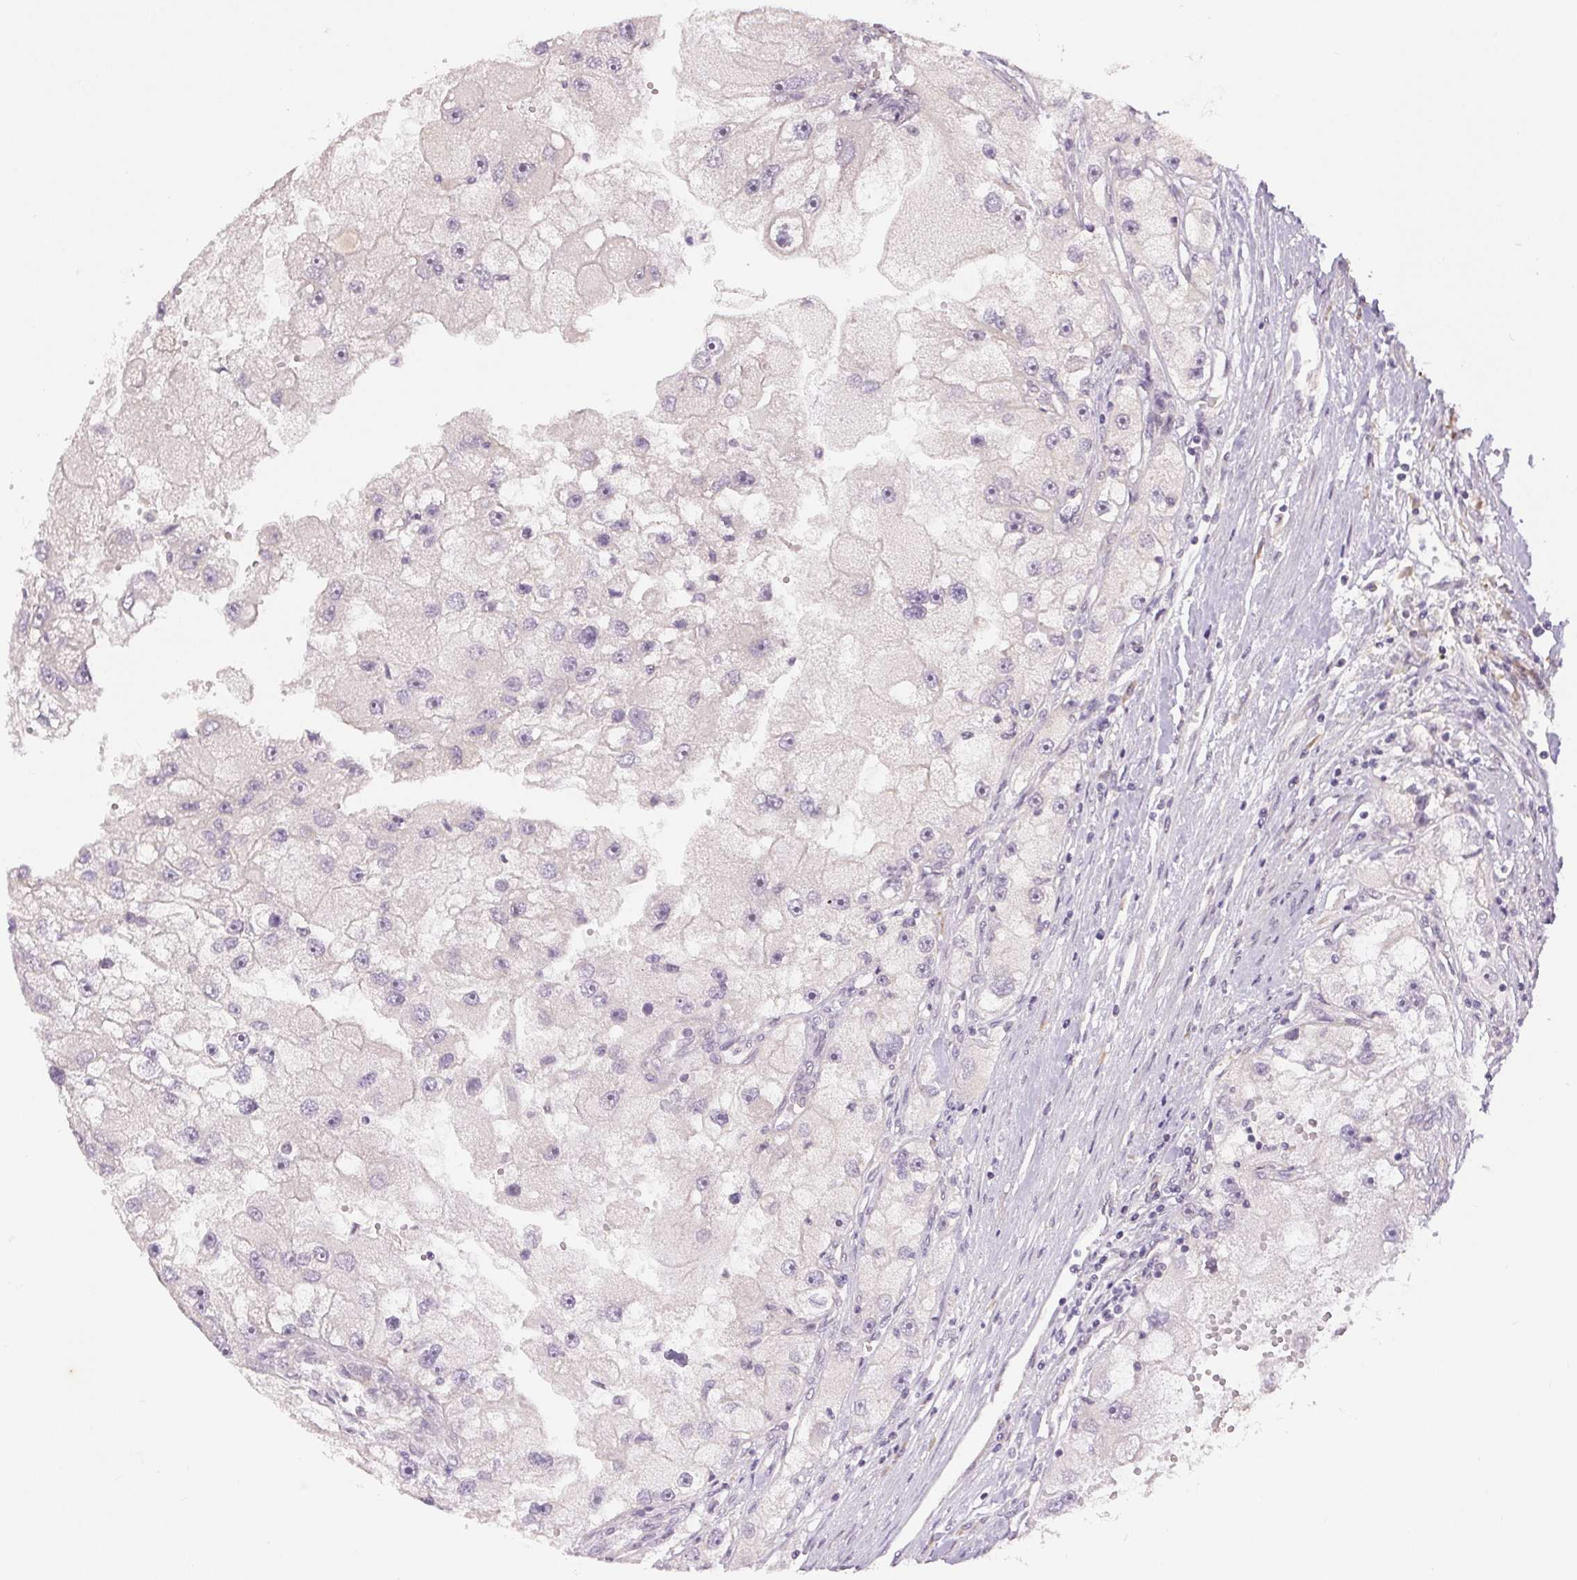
{"staining": {"intensity": "negative", "quantity": "none", "location": "none"}, "tissue": "renal cancer", "cell_type": "Tumor cells", "image_type": "cancer", "snomed": [{"axis": "morphology", "description": "Adenocarcinoma, NOS"}, {"axis": "topography", "description": "Kidney"}], "caption": "The IHC histopathology image has no significant staining in tumor cells of renal cancer tissue.", "gene": "TTC23L", "patient": {"sex": "male", "age": 63}}